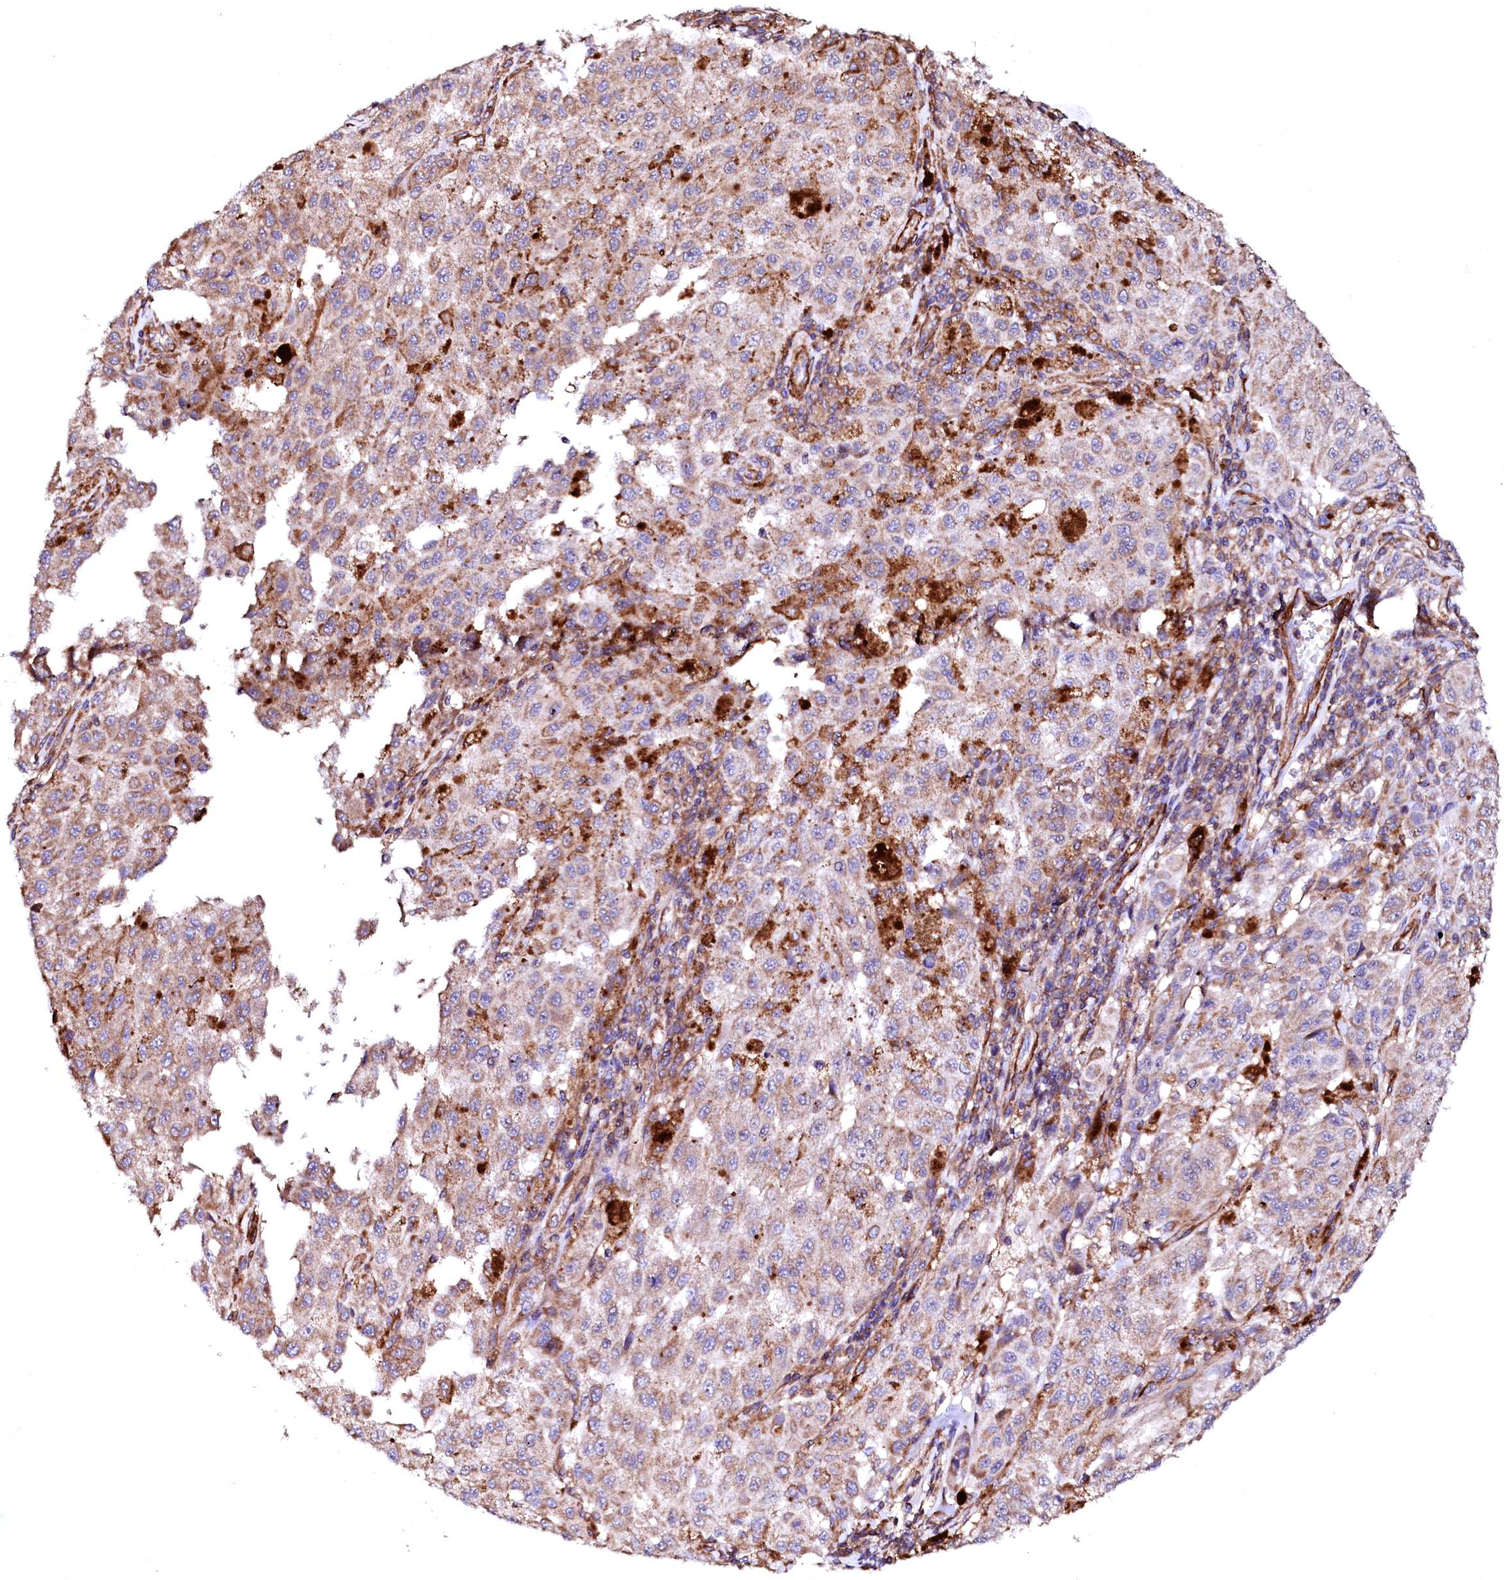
{"staining": {"intensity": "weak", "quantity": ">75%", "location": "cytoplasmic/membranous"}, "tissue": "melanoma", "cell_type": "Tumor cells", "image_type": "cancer", "snomed": [{"axis": "morphology", "description": "Malignant melanoma, NOS"}, {"axis": "topography", "description": "Skin"}], "caption": "Protein staining by IHC exhibits weak cytoplasmic/membranous staining in approximately >75% of tumor cells in melanoma. The protein is shown in brown color, while the nuclei are stained blue.", "gene": "GPR176", "patient": {"sex": "female", "age": 64}}